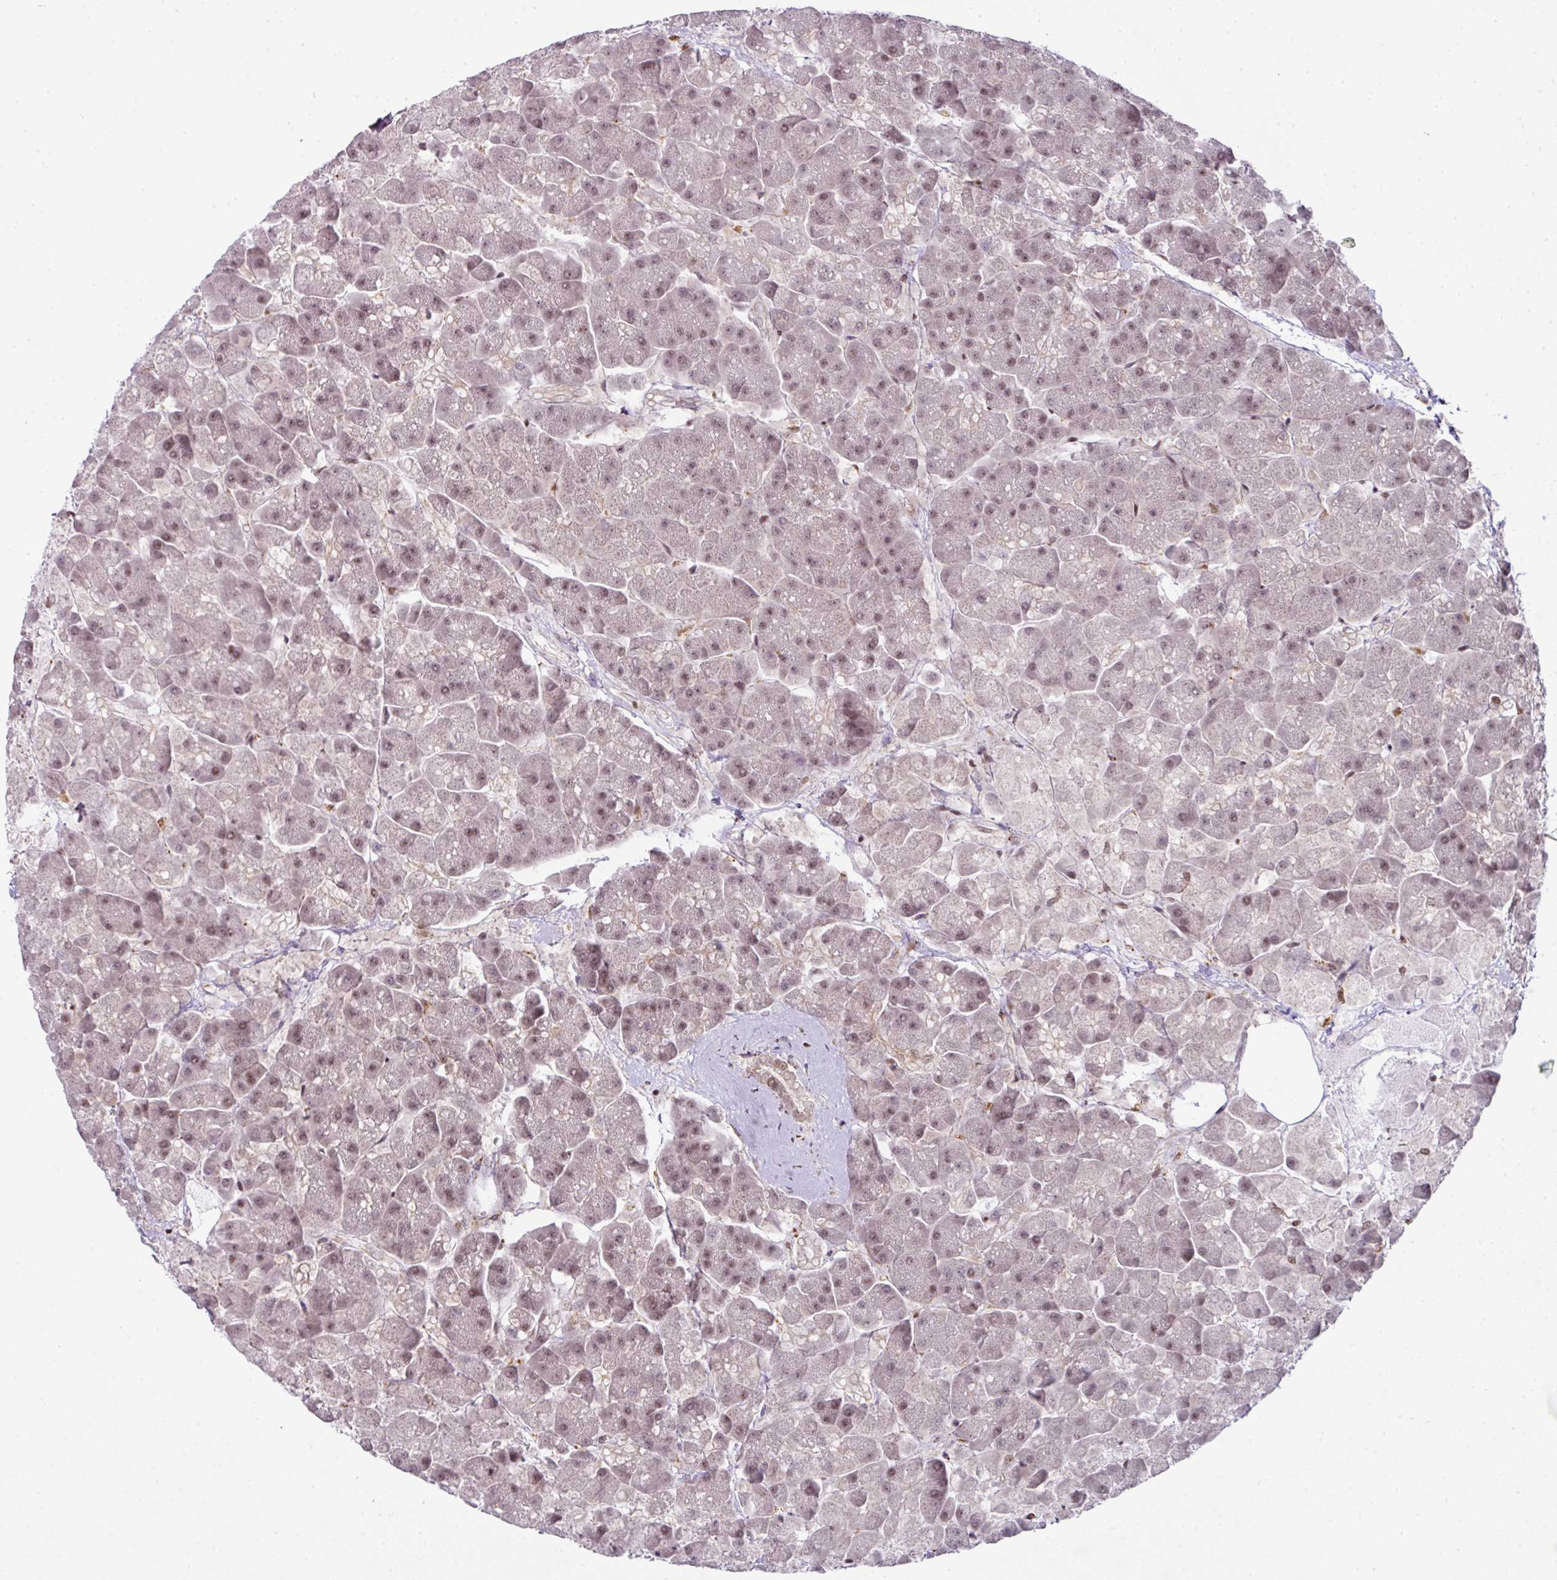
{"staining": {"intensity": "moderate", "quantity": ">75%", "location": "nuclear"}, "tissue": "pancreas", "cell_type": "Exocrine glandular cells", "image_type": "normal", "snomed": [{"axis": "morphology", "description": "Normal tissue, NOS"}, {"axis": "topography", "description": "Pancreas"}, {"axis": "topography", "description": "Peripheral nerve tissue"}], "caption": "This photomicrograph demonstrates unremarkable pancreas stained with IHC to label a protein in brown. The nuclear of exocrine glandular cells show moderate positivity for the protein. Nuclei are counter-stained blue.", "gene": "NFYA", "patient": {"sex": "male", "age": 54}}